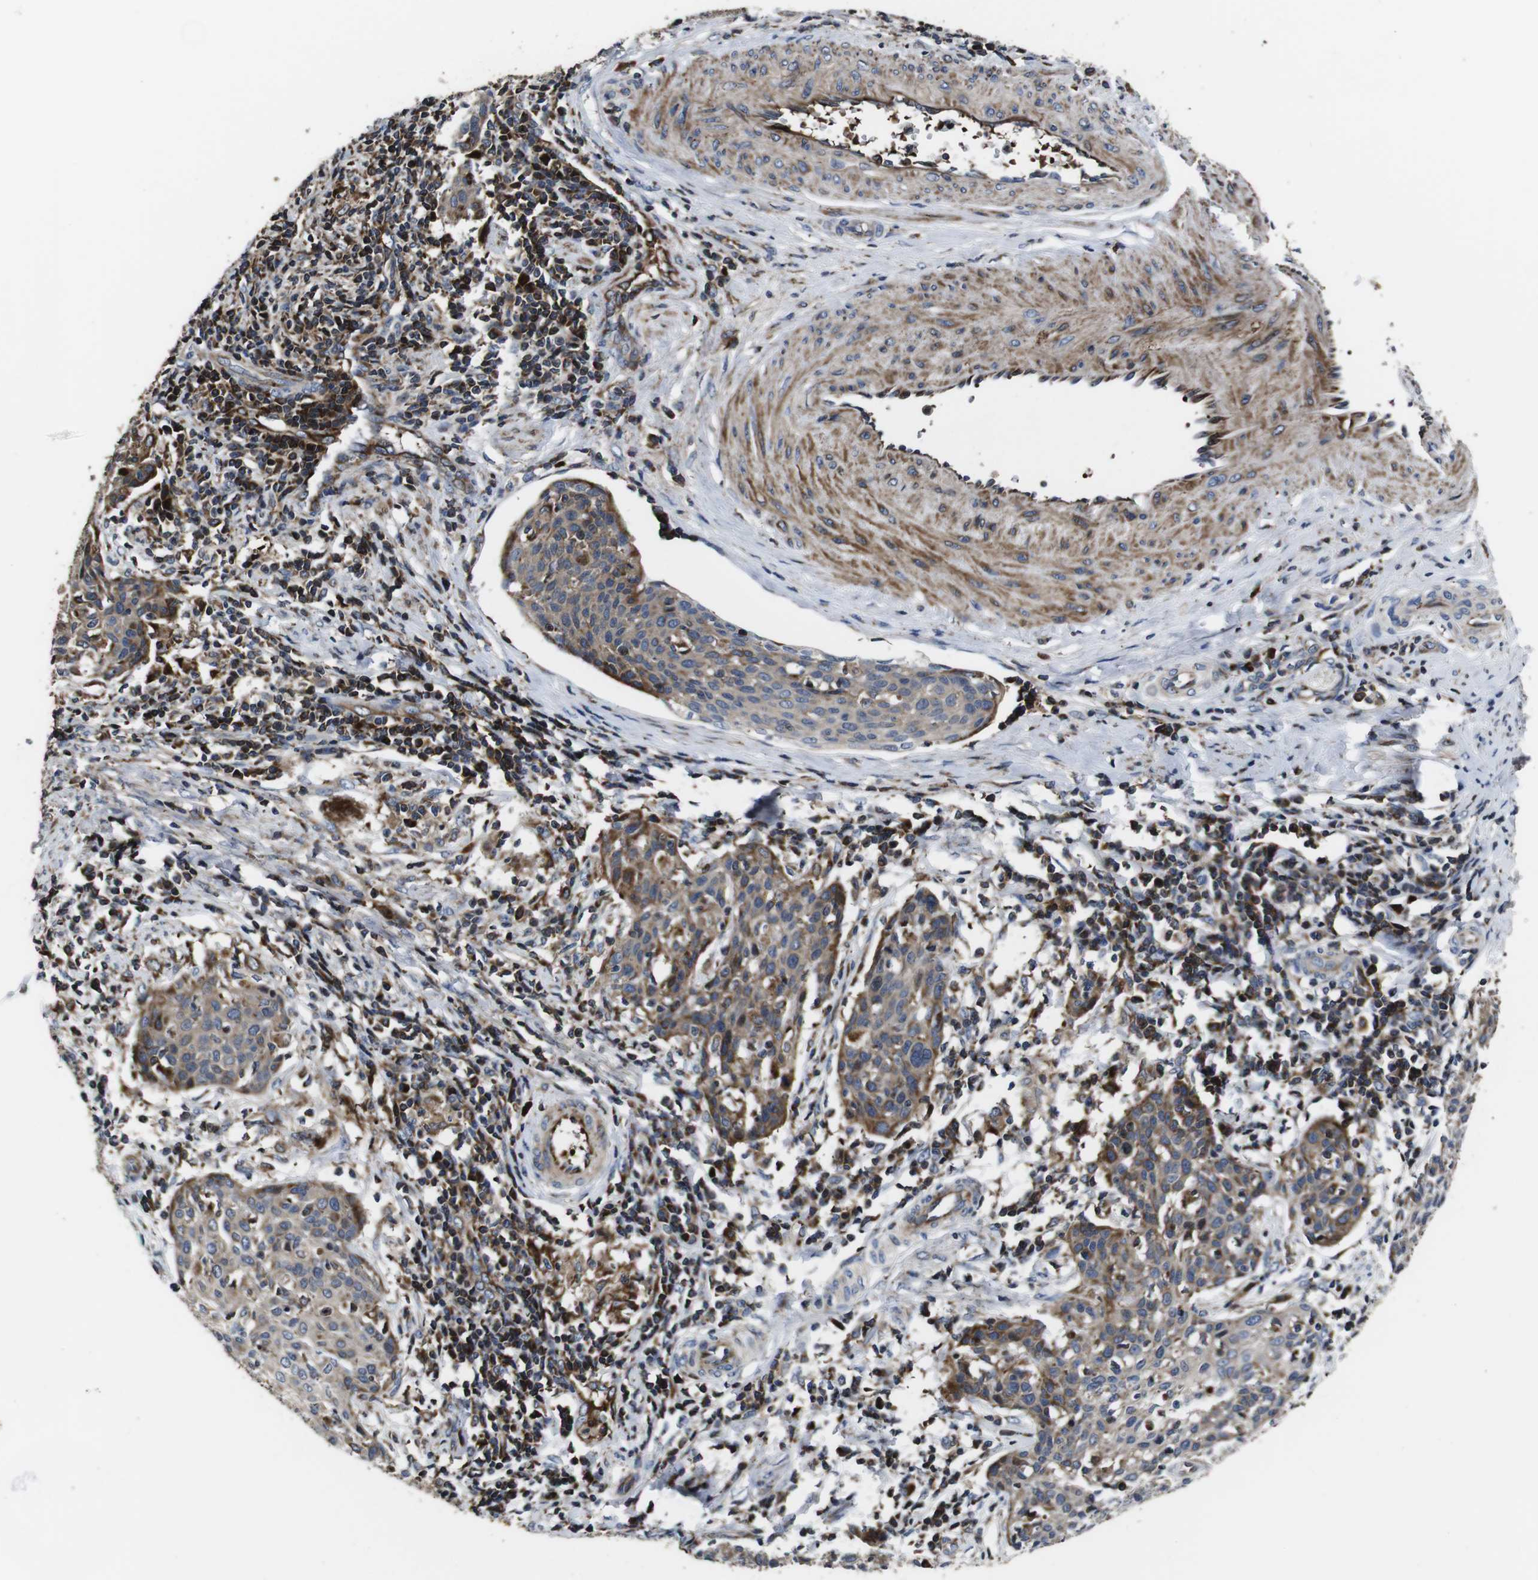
{"staining": {"intensity": "moderate", "quantity": ">75%", "location": "cytoplasmic/membranous"}, "tissue": "cervical cancer", "cell_type": "Tumor cells", "image_type": "cancer", "snomed": [{"axis": "morphology", "description": "Squamous cell carcinoma, NOS"}, {"axis": "topography", "description": "Cervix"}], "caption": "A medium amount of moderate cytoplasmic/membranous staining is present in approximately >75% of tumor cells in cervical squamous cell carcinoma tissue.", "gene": "SMYD3", "patient": {"sex": "female", "age": 38}}